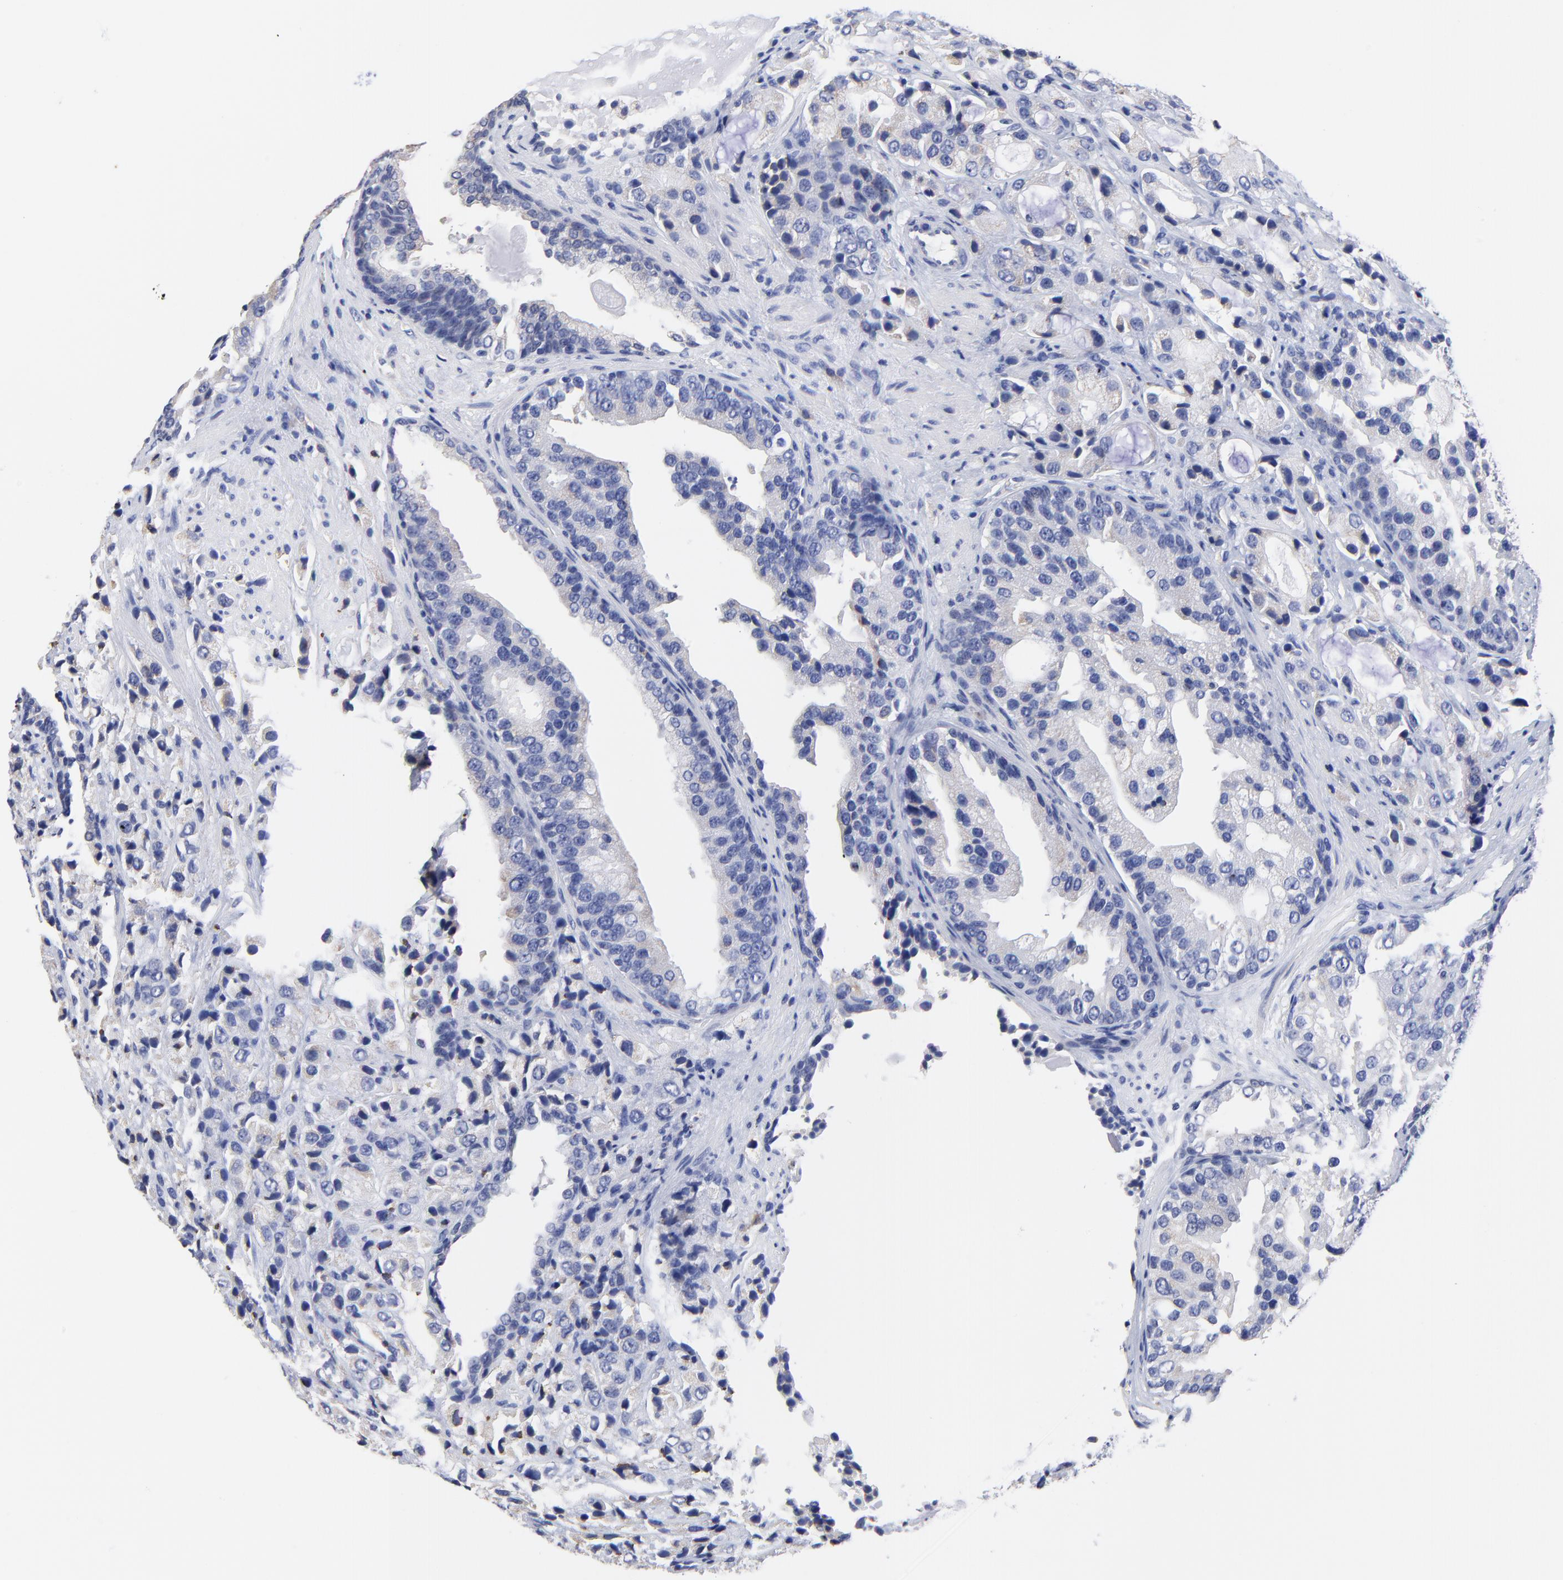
{"staining": {"intensity": "negative", "quantity": "none", "location": "none"}, "tissue": "prostate cancer", "cell_type": "Tumor cells", "image_type": "cancer", "snomed": [{"axis": "morphology", "description": "Adenocarcinoma, High grade"}, {"axis": "topography", "description": "Prostate"}], "caption": "The IHC micrograph has no significant expression in tumor cells of prostate adenocarcinoma (high-grade) tissue.", "gene": "LAX1", "patient": {"sex": "male", "age": 70}}